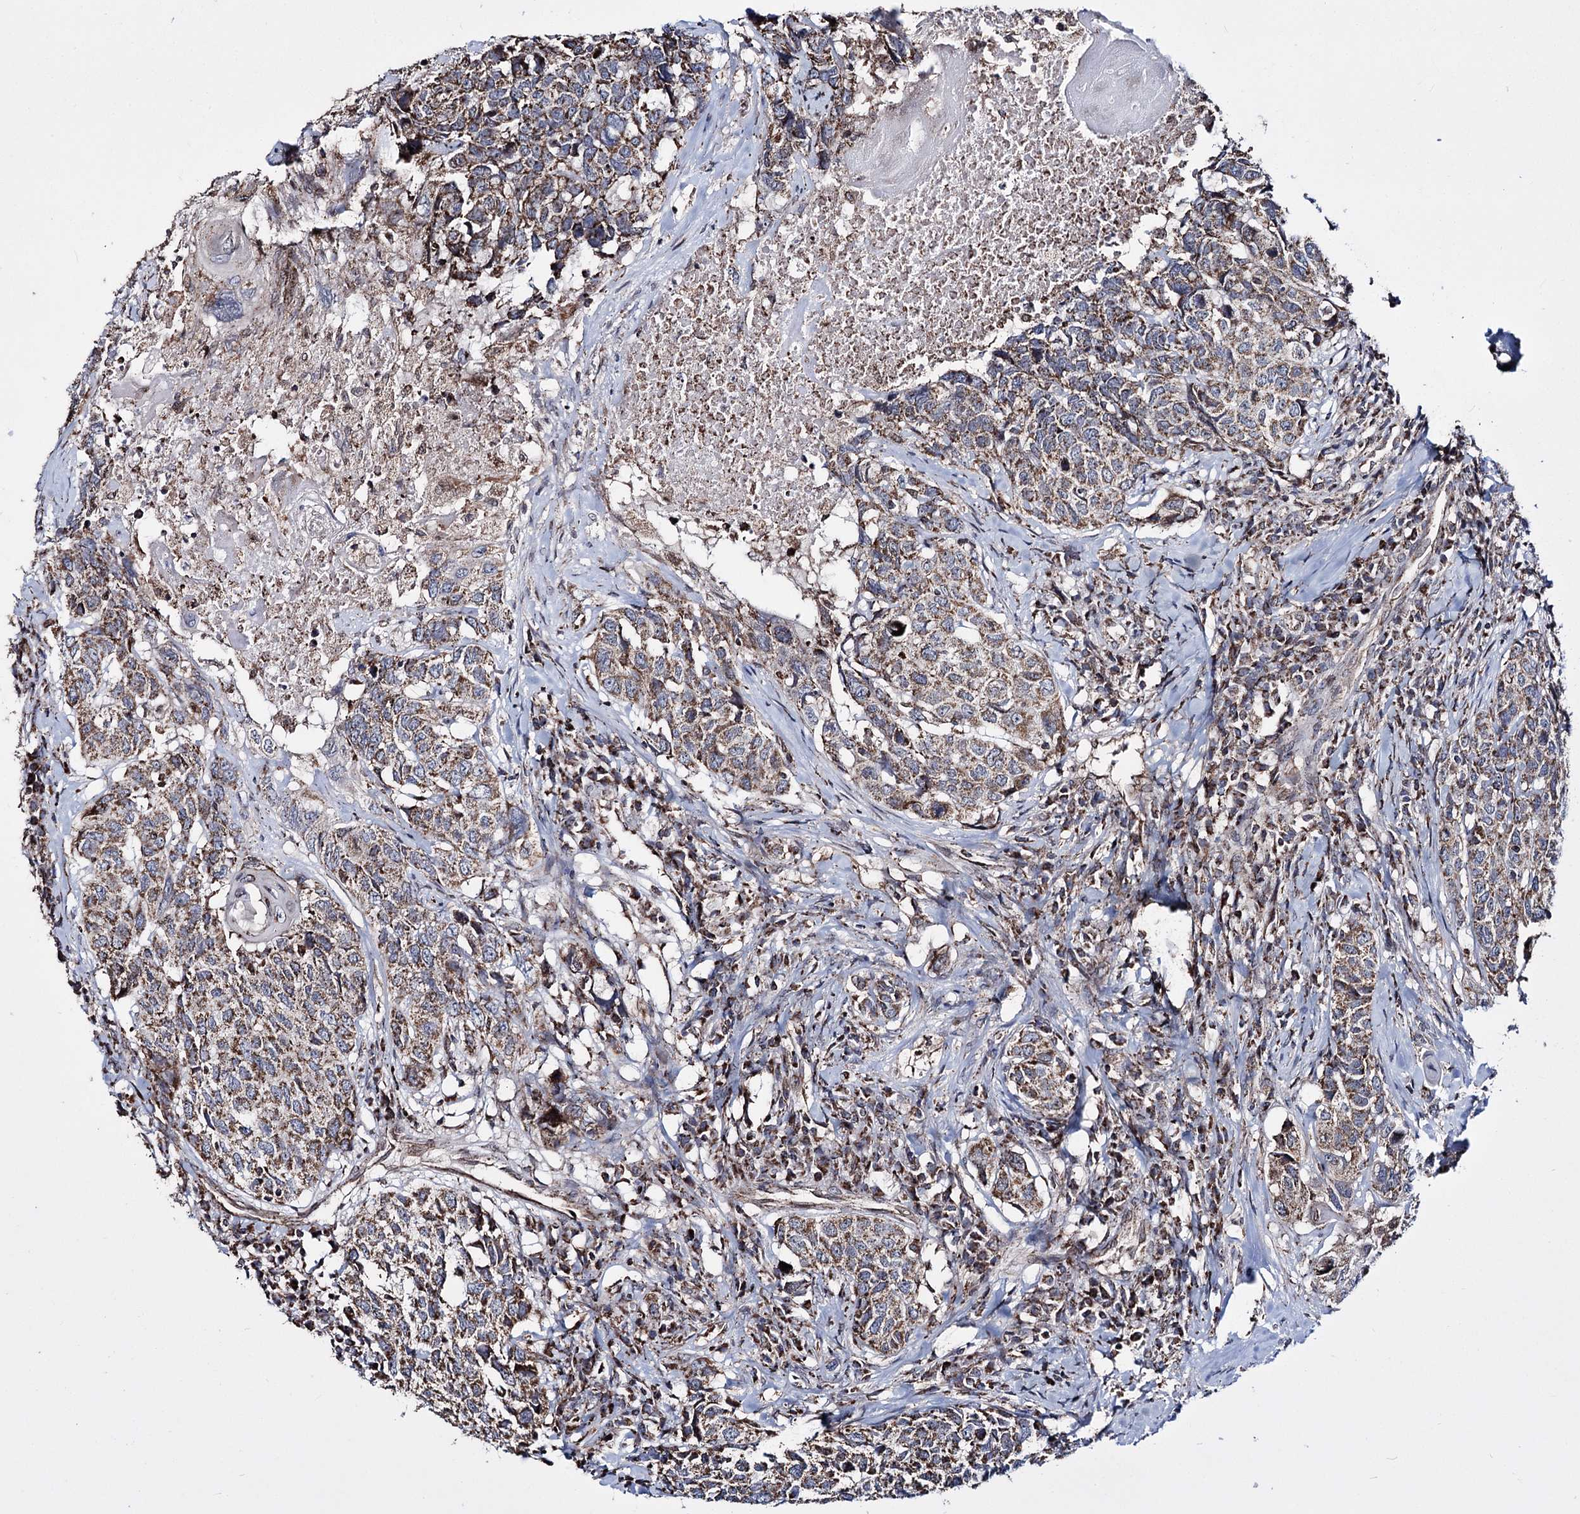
{"staining": {"intensity": "moderate", "quantity": ">75%", "location": "cytoplasmic/membranous"}, "tissue": "head and neck cancer", "cell_type": "Tumor cells", "image_type": "cancer", "snomed": [{"axis": "morphology", "description": "Squamous cell carcinoma, NOS"}, {"axis": "topography", "description": "Head-Neck"}], "caption": "The immunohistochemical stain labels moderate cytoplasmic/membranous staining in tumor cells of head and neck cancer tissue.", "gene": "CREB3L4", "patient": {"sex": "male", "age": 66}}